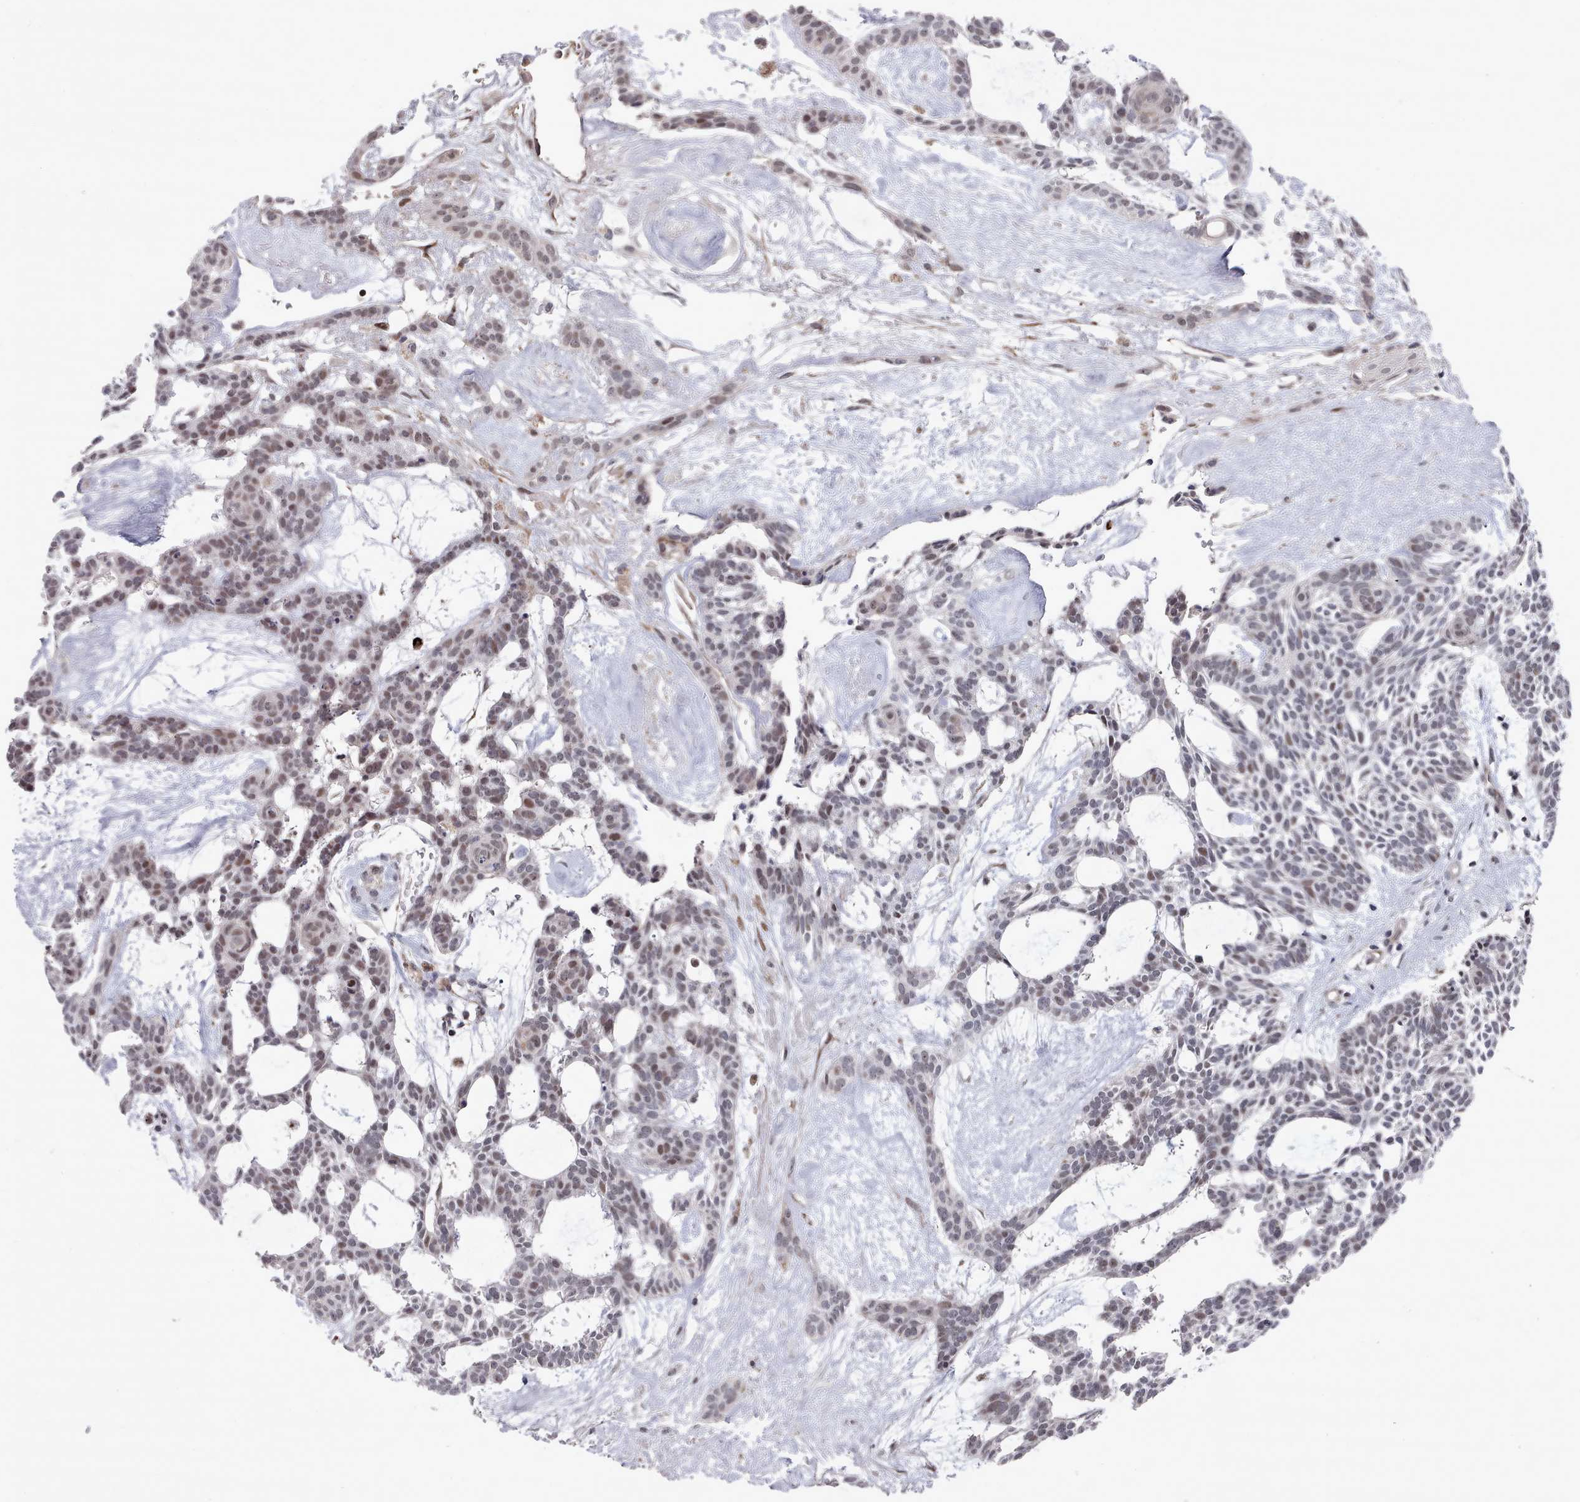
{"staining": {"intensity": "weak", "quantity": "25%-75%", "location": "nuclear"}, "tissue": "skin cancer", "cell_type": "Tumor cells", "image_type": "cancer", "snomed": [{"axis": "morphology", "description": "Basal cell carcinoma"}, {"axis": "topography", "description": "Skin"}], "caption": "The image displays a brown stain indicating the presence of a protein in the nuclear of tumor cells in skin cancer.", "gene": "CPSF4", "patient": {"sex": "male", "age": 61}}